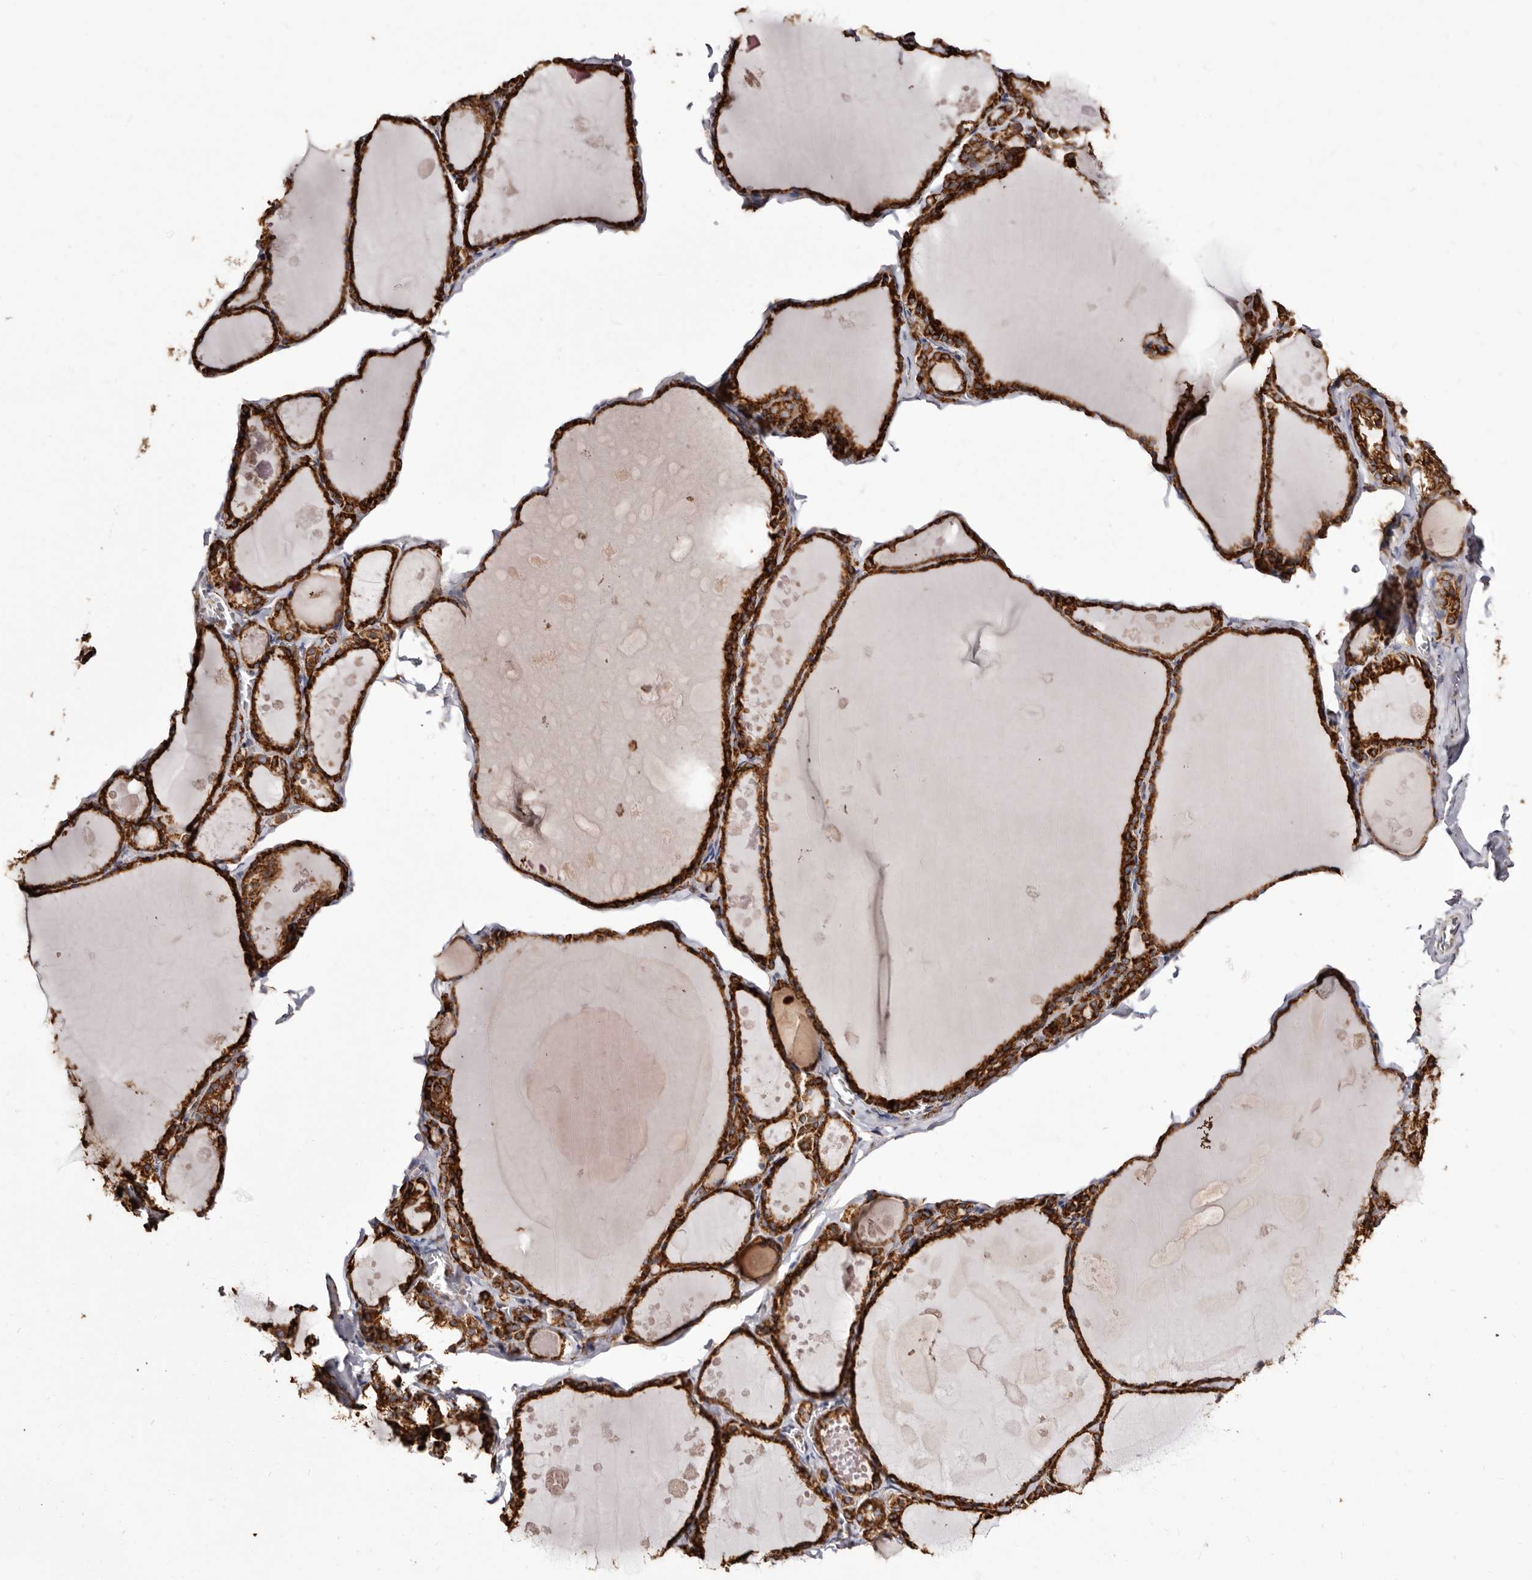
{"staining": {"intensity": "strong", "quantity": ">75%", "location": "cytoplasmic/membranous"}, "tissue": "thyroid gland", "cell_type": "Glandular cells", "image_type": "normal", "snomed": [{"axis": "morphology", "description": "Normal tissue, NOS"}, {"axis": "topography", "description": "Thyroid gland"}], "caption": "DAB (3,3'-diaminobenzidine) immunohistochemical staining of unremarkable human thyroid gland shows strong cytoplasmic/membranous protein positivity in about >75% of glandular cells. Using DAB (3,3'-diaminobenzidine) (brown) and hematoxylin (blue) stains, captured at high magnification using brightfield microscopy.", "gene": "ACBD6", "patient": {"sex": "male", "age": 56}}